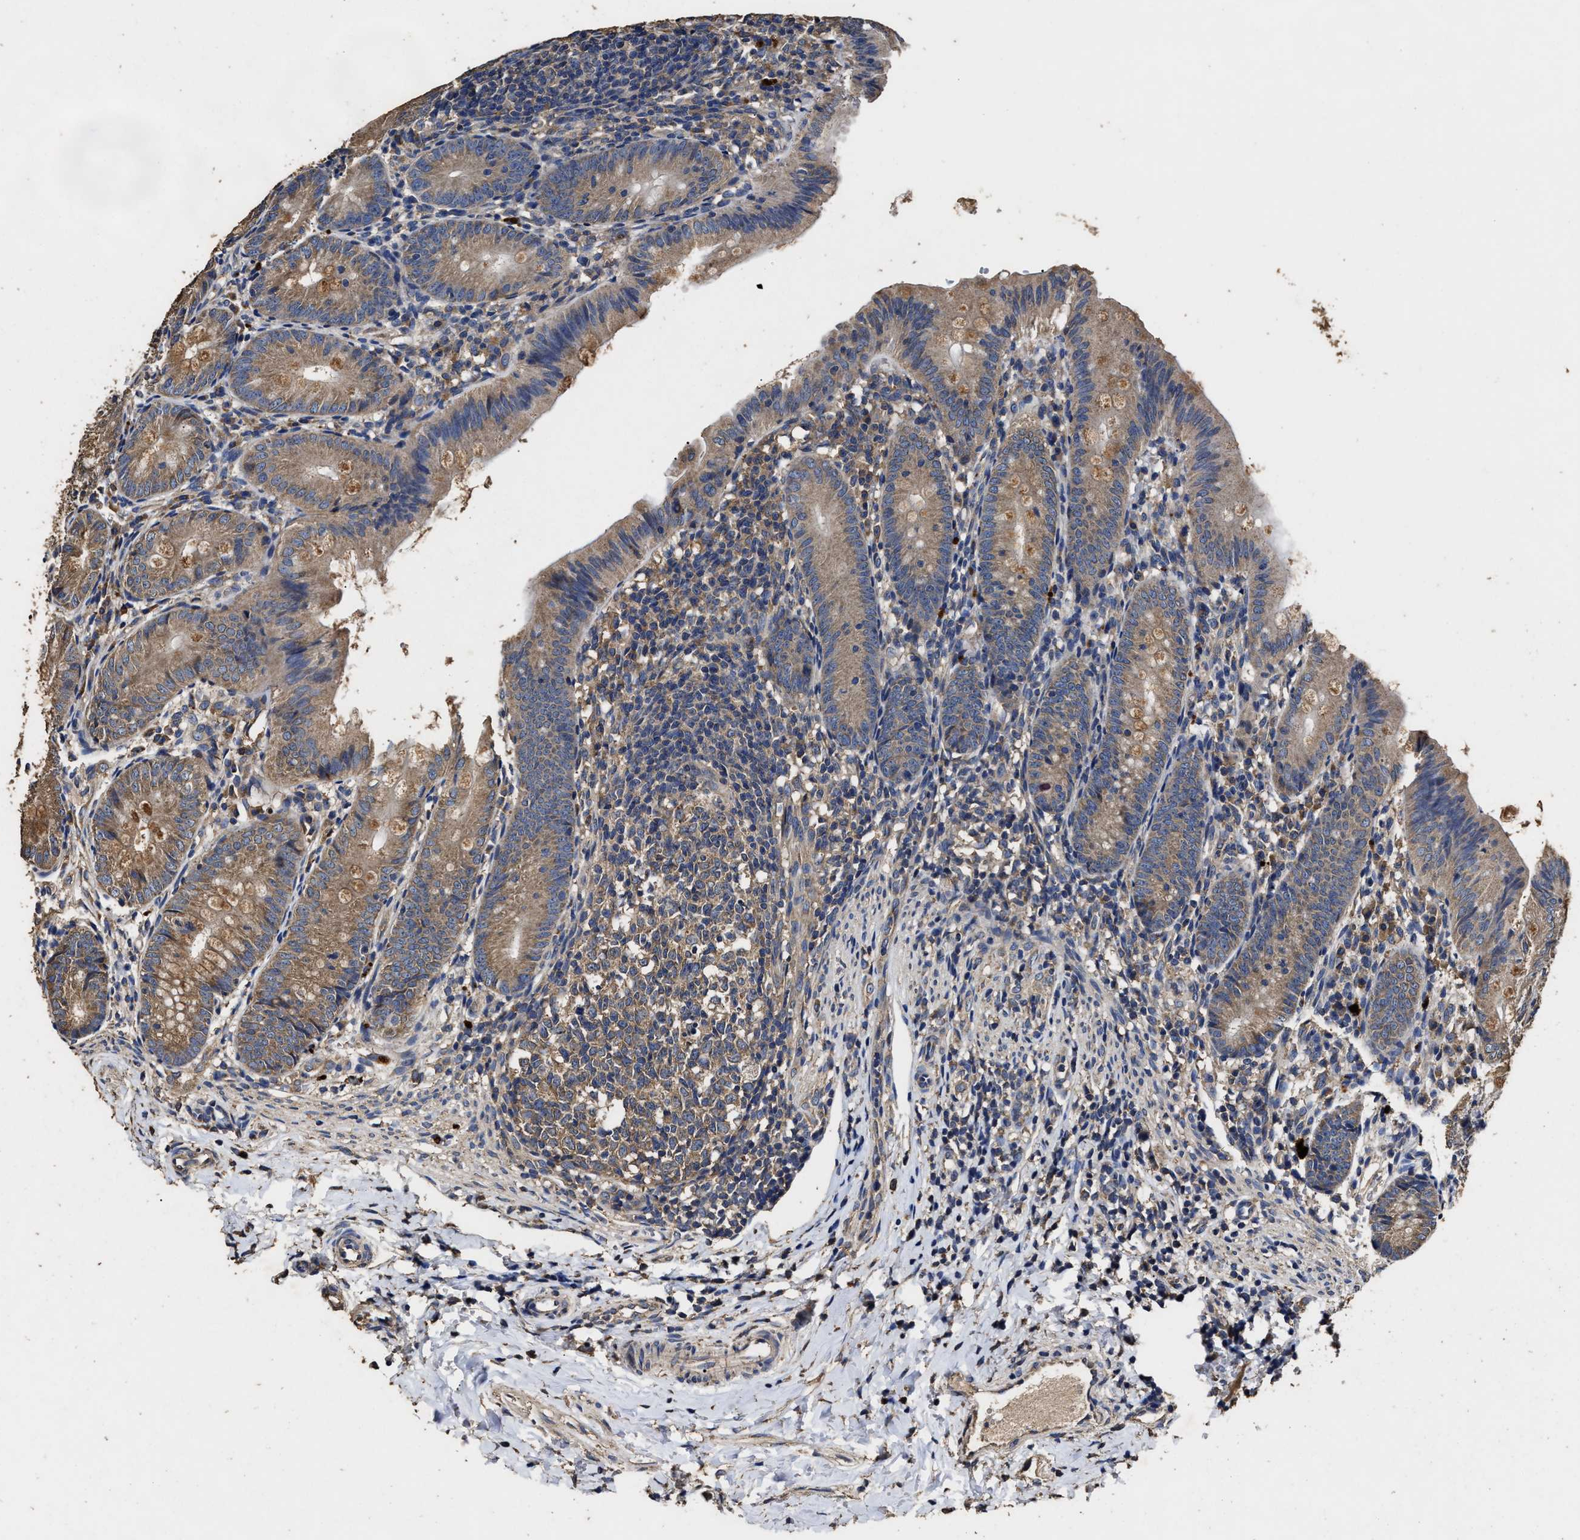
{"staining": {"intensity": "moderate", "quantity": ">75%", "location": "cytoplasmic/membranous"}, "tissue": "appendix", "cell_type": "Glandular cells", "image_type": "normal", "snomed": [{"axis": "morphology", "description": "Normal tissue, NOS"}, {"axis": "topography", "description": "Appendix"}], "caption": "Immunohistochemical staining of normal appendix reveals moderate cytoplasmic/membranous protein positivity in about >75% of glandular cells.", "gene": "PPM1K", "patient": {"sex": "male", "age": 1}}